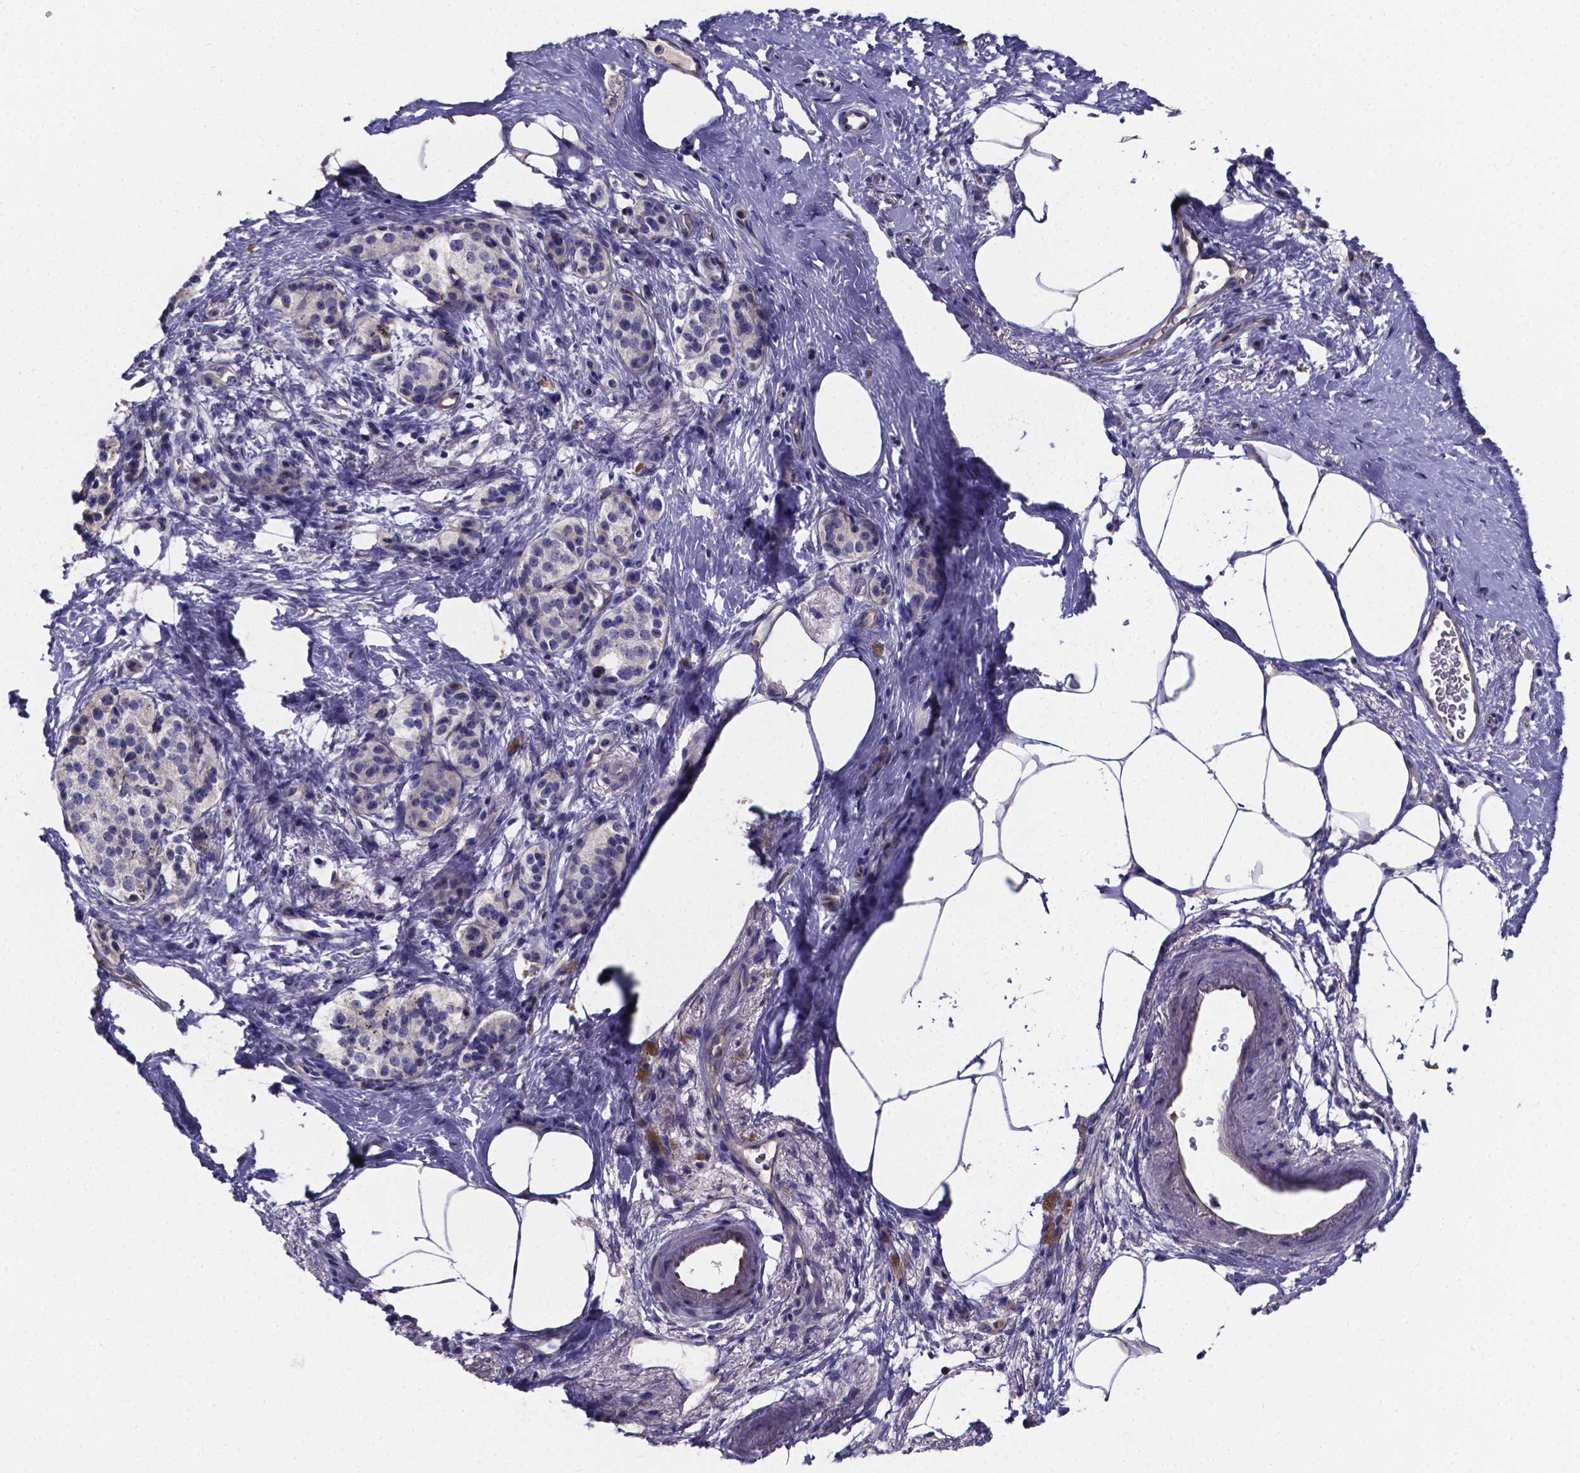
{"staining": {"intensity": "negative", "quantity": "none", "location": "none"}, "tissue": "pancreatic cancer", "cell_type": "Tumor cells", "image_type": "cancer", "snomed": [{"axis": "morphology", "description": "Adenocarcinoma, NOS"}, {"axis": "topography", "description": "Pancreas"}], "caption": "Tumor cells show no significant protein staining in pancreatic adenocarcinoma. The staining was performed using DAB to visualize the protein expression in brown, while the nuclei were stained in blue with hematoxylin (Magnification: 20x).", "gene": "SFRP4", "patient": {"sex": "female", "age": 72}}